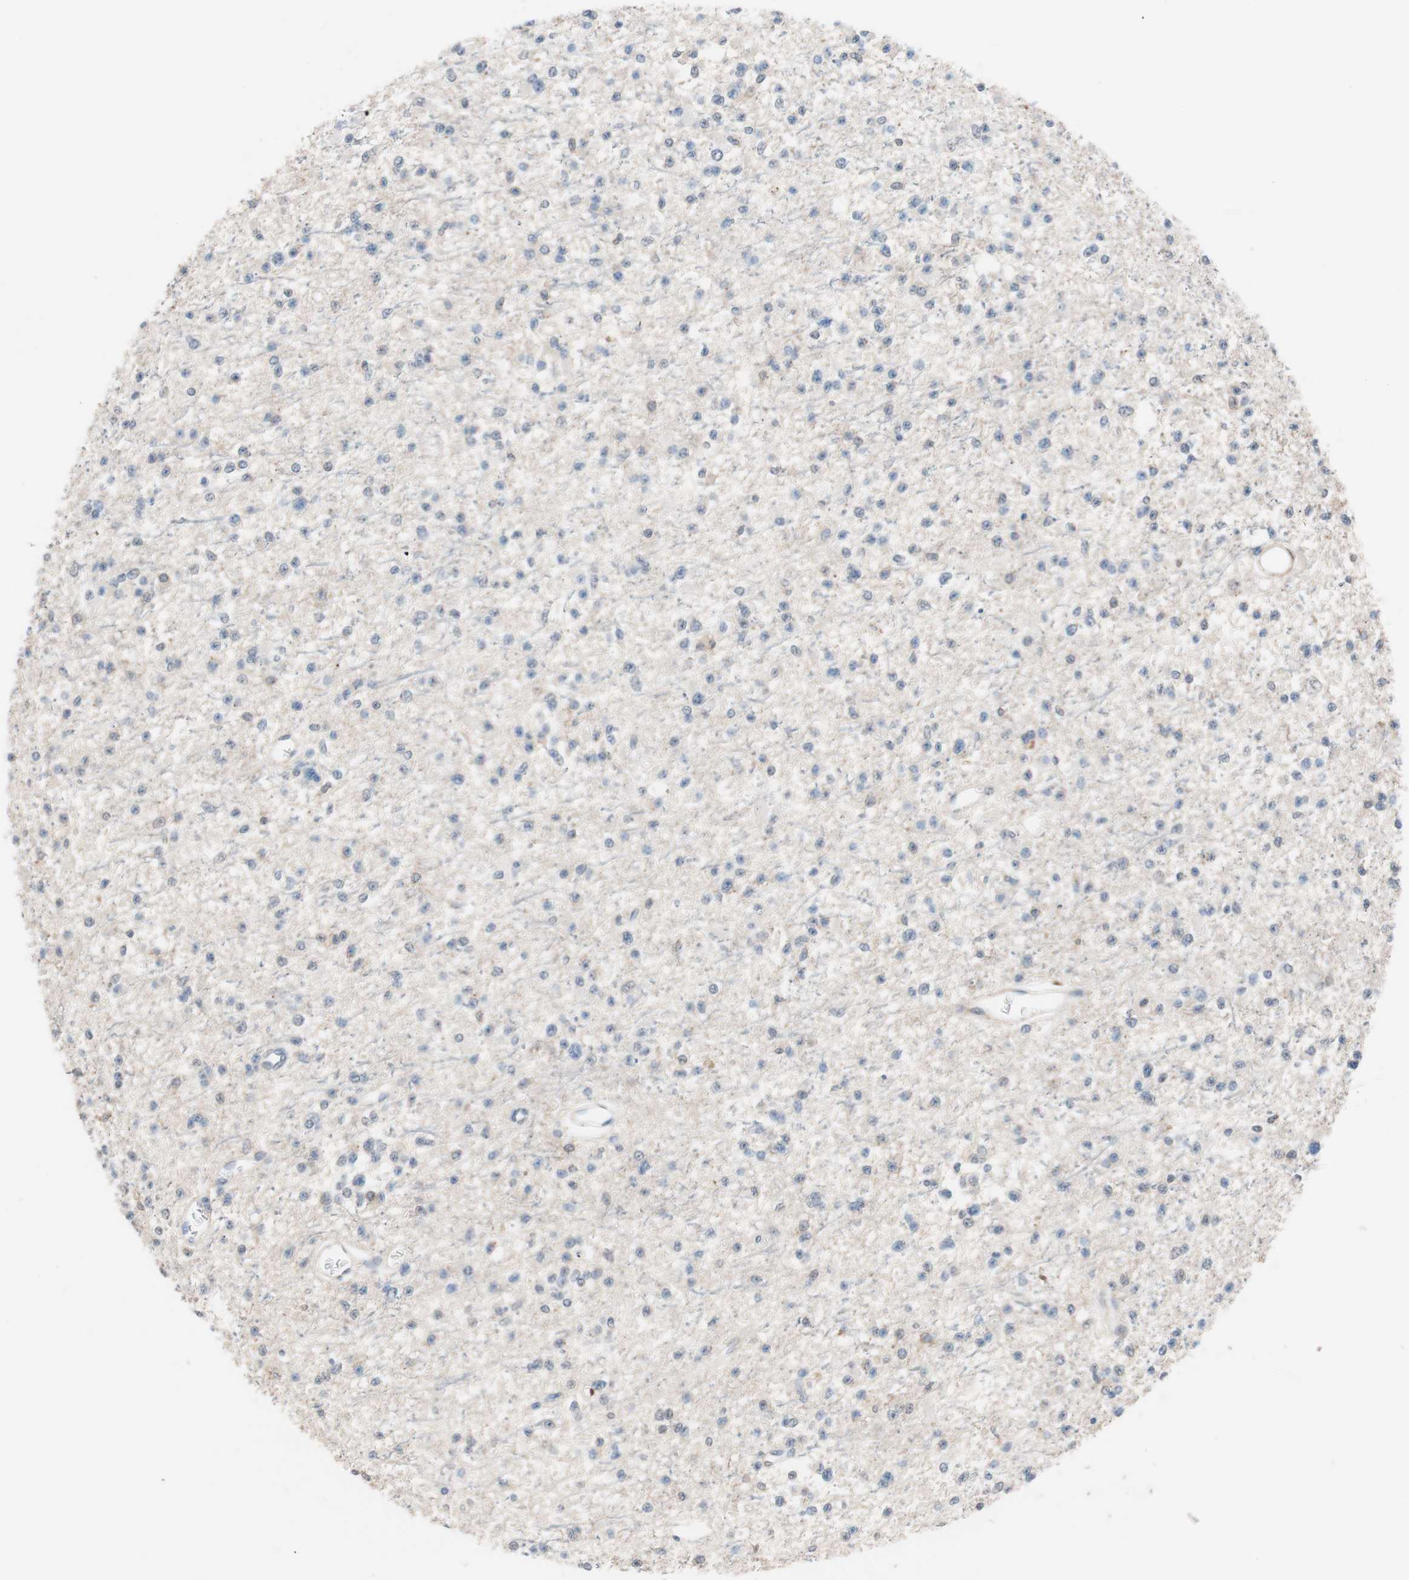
{"staining": {"intensity": "negative", "quantity": "none", "location": "none"}, "tissue": "glioma", "cell_type": "Tumor cells", "image_type": "cancer", "snomed": [{"axis": "morphology", "description": "Glioma, malignant, Low grade"}, {"axis": "topography", "description": "Brain"}], "caption": "Glioma stained for a protein using immunohistochemistry demonstrates no expression tumor cells.", "gene": "LITAF", "patient": {"sex": "female", "age": 22}}